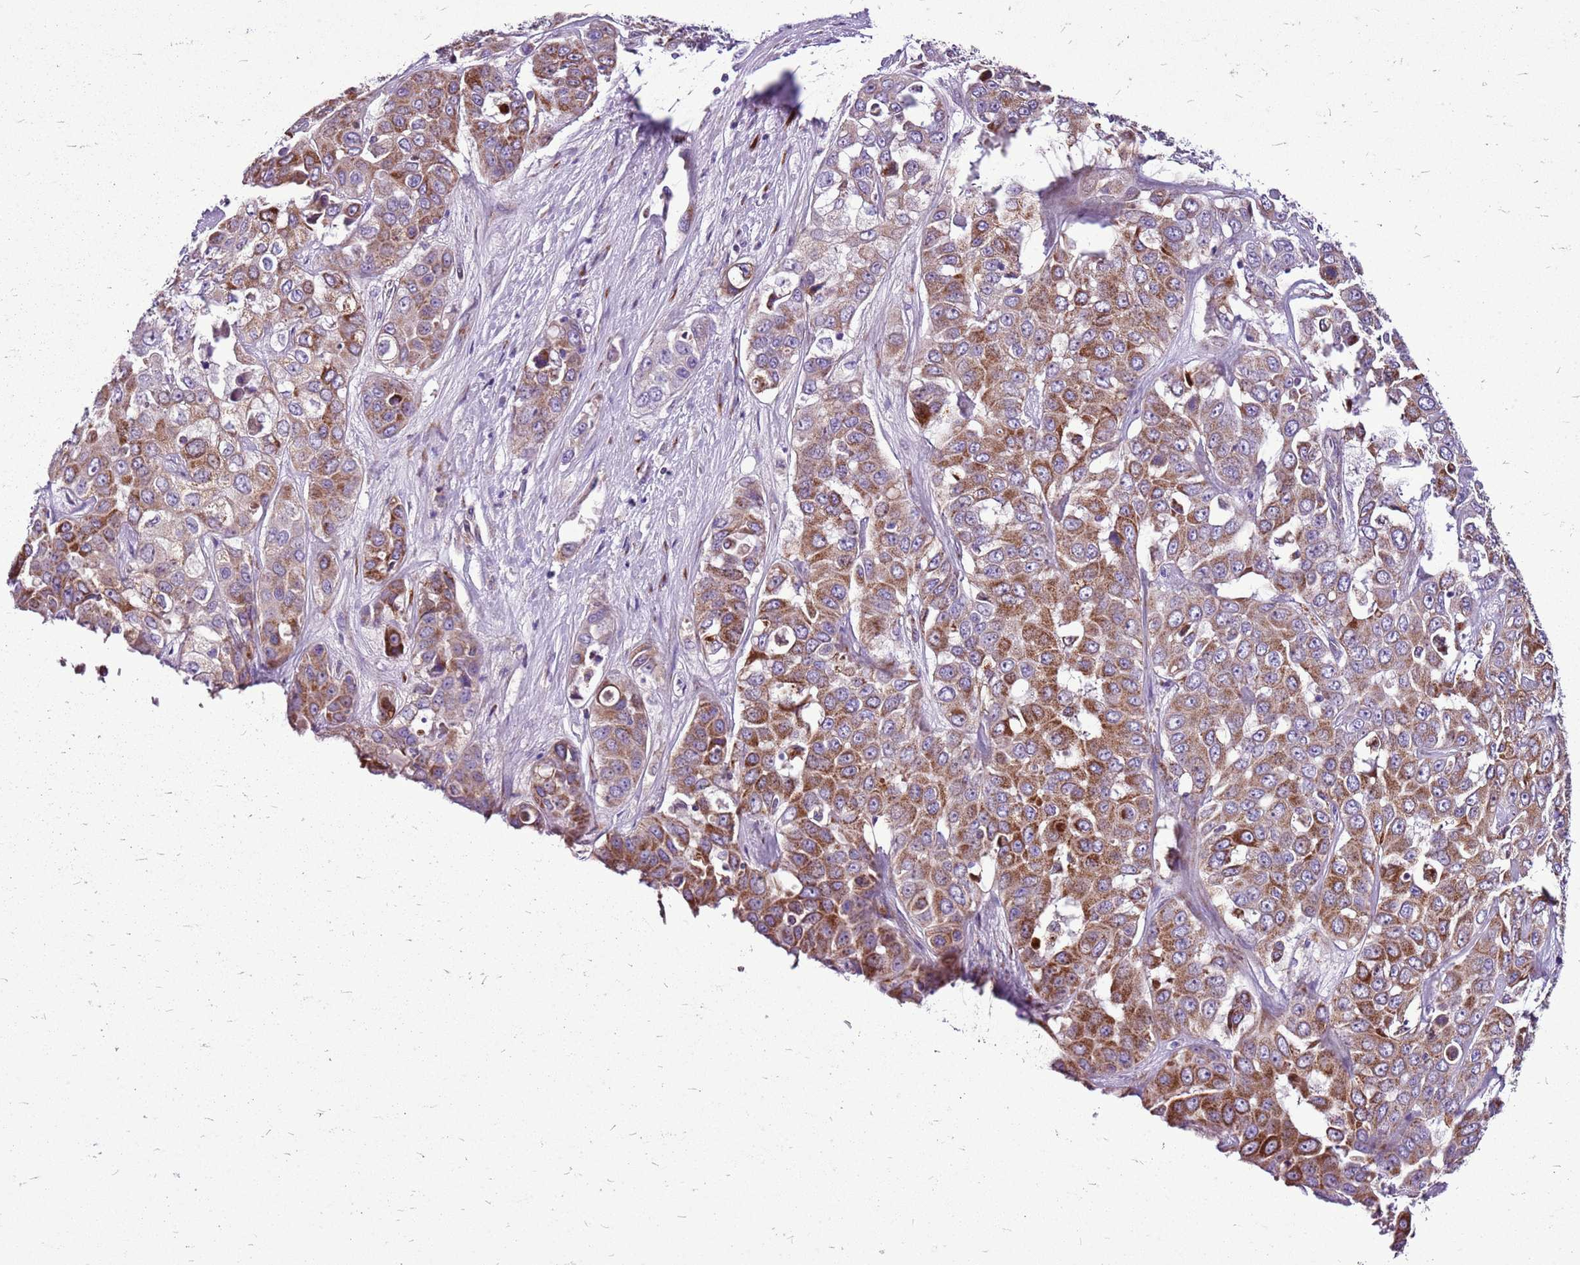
{"staining": {"intensity": "strong", "quantity": ">75%", "location": "cytoplasmic/membranous"}, "tissue": "liver cancer", "cell_type": "Tumor cells", "image_type": "cancer", "snomed": [{"axis": "morphology", "description": "Cholangiocarcinoma"}, {"axis": "topography", "description": "Liver"}], "caption": "A brown stain shows strong cytoplasmic/membranous expression of a protein in human liver cholangiocarcinoma tumor cells. The staining was performed using DAB to visualize the protein expression in brown, while the nuclei were stained in blue with hematoxylin (Magnification: 20x).", "gene": "GCDH", "patient": {"sex": "female", "age": 52}}